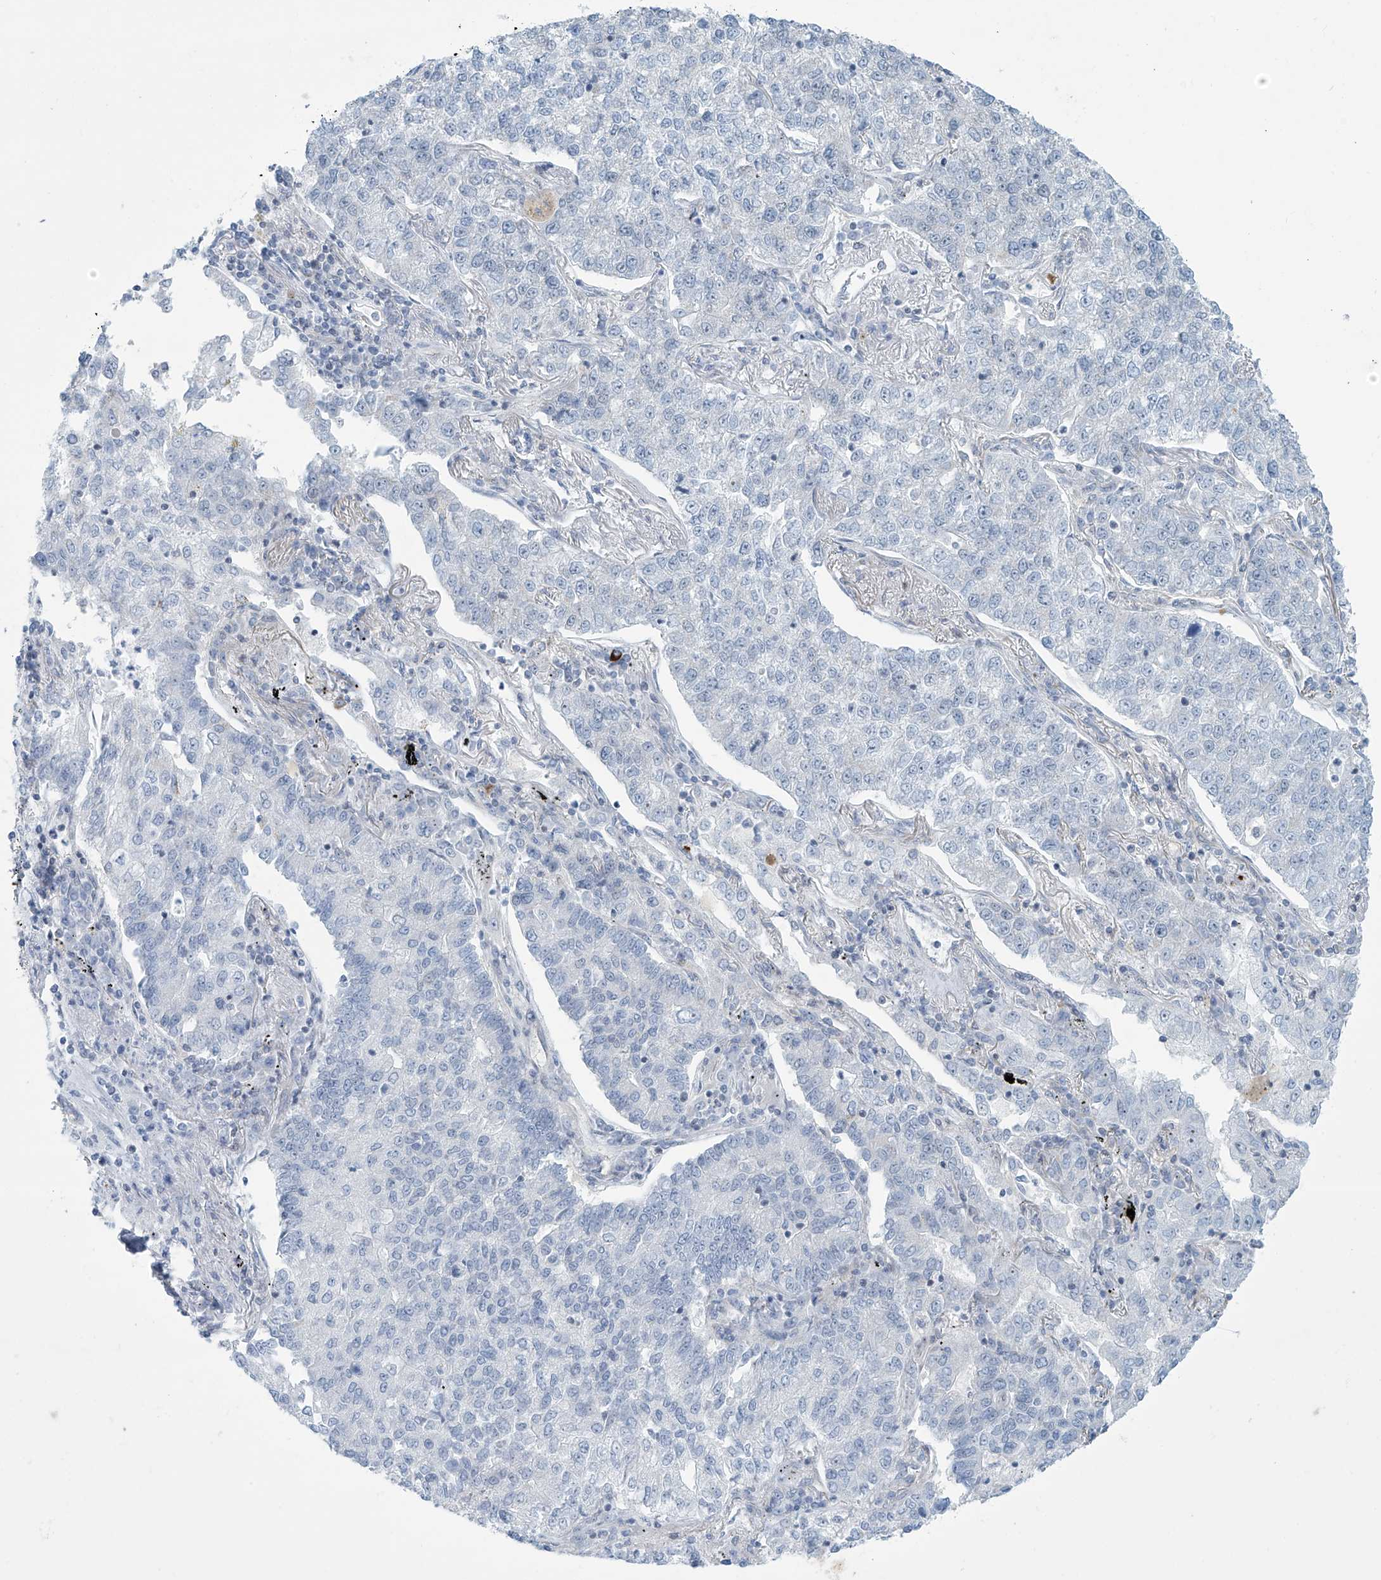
{"staining": {"intensity": "negative", "quantity": "none", "location": "none"}, "tissue": "lung cancer", "cell_type": "Tumor cells", "image_type": "cancer", "snomed": [{"axis": "morphology", "description": "Adenocarcinoma, NOS"}, {"axis": "topography", "description": "Lung"}], "caption": "Immunohistochemical staining of human adenocarcinoma (lung) exhibits no significant positivity in tumor cells.", "gene": "SARNP", "patient": {"sex": "male", "age": 49}}